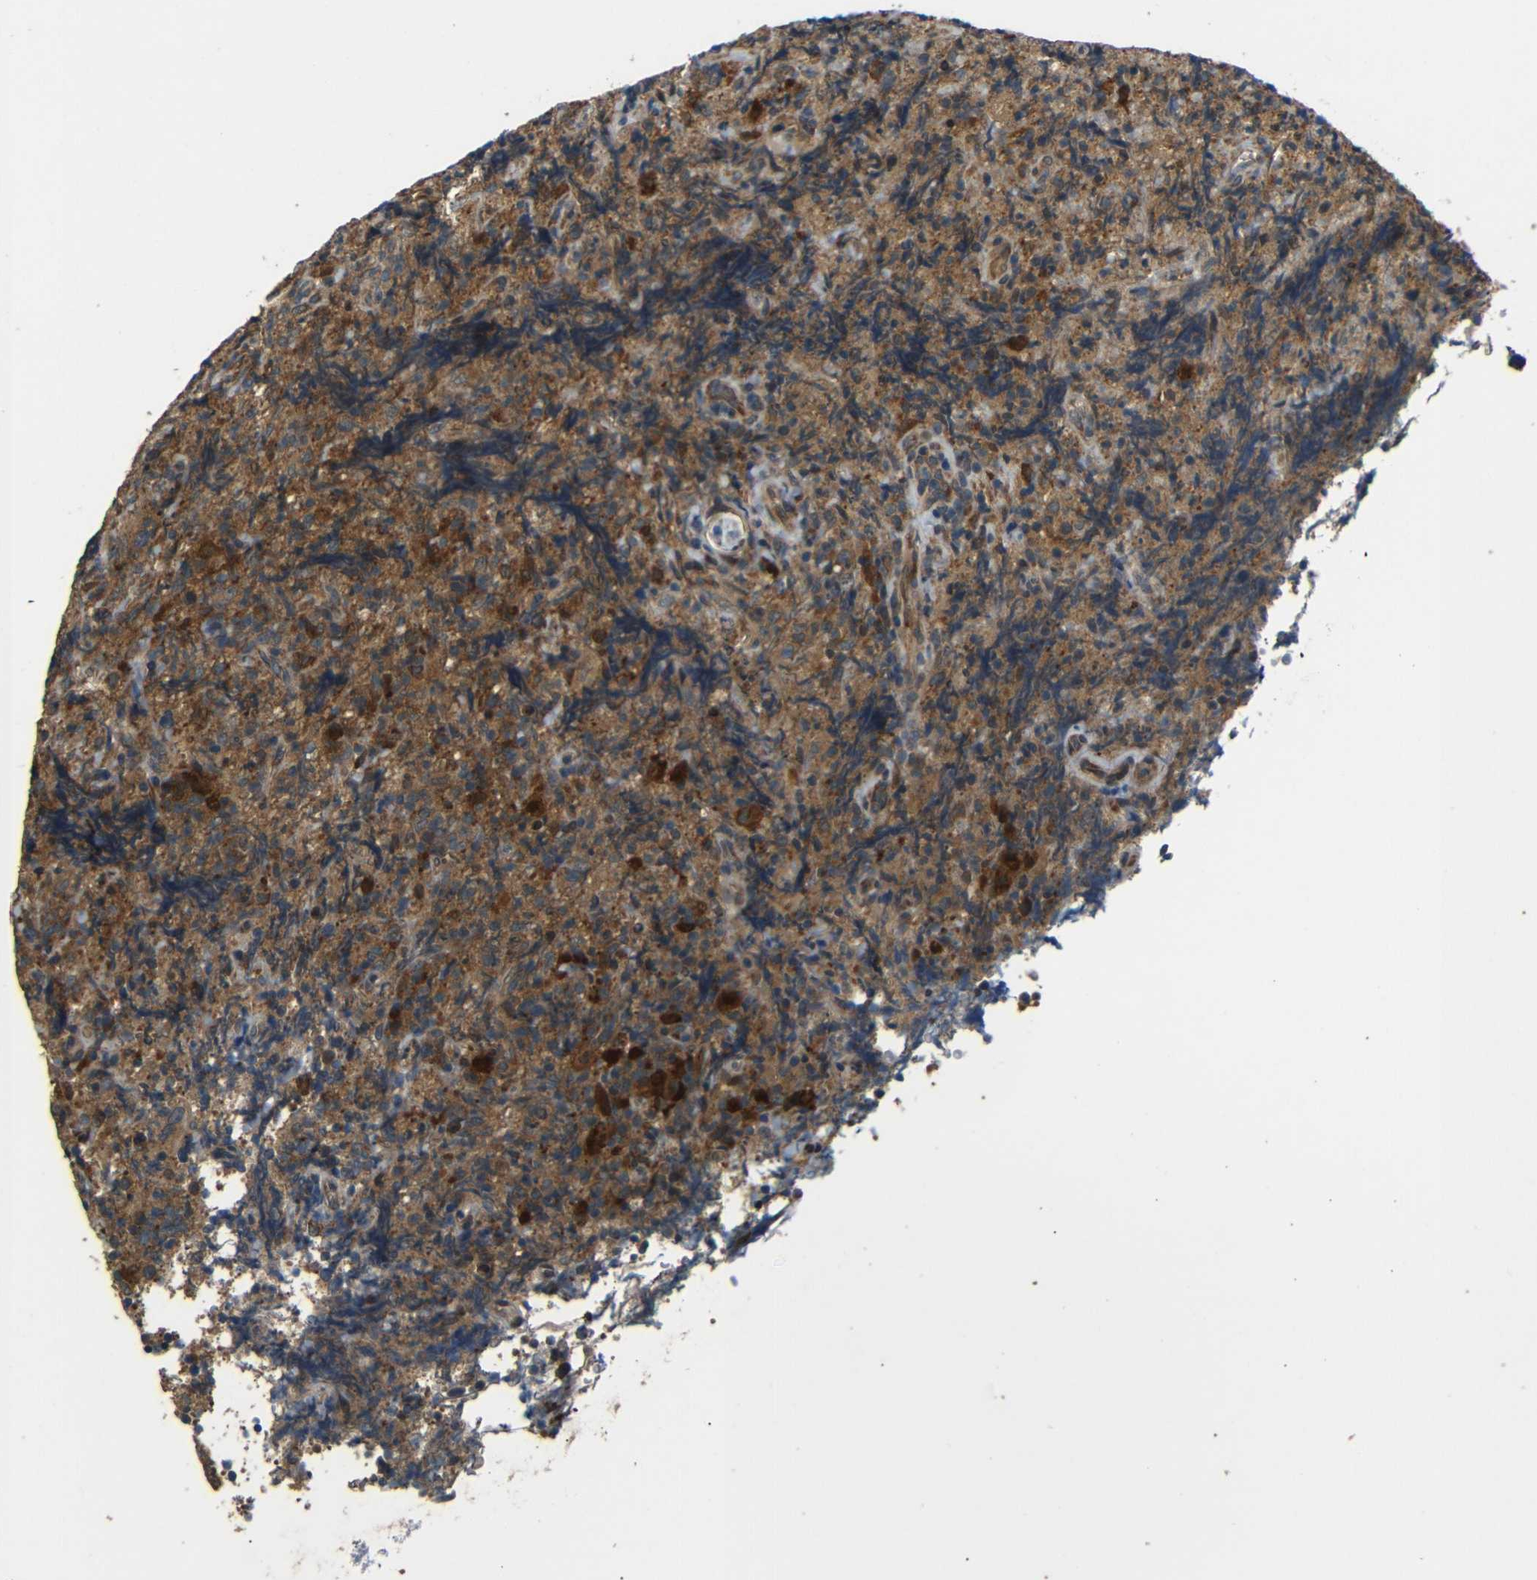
{"staining": {"intensity": "moderate", "quantity": ">75%", "location": "cytoplasmic/membranous"}, "tissue": "lymphoma", "cell_type": "Tumor cells", "image_type": "cancer", "snomed": [{"axis": "morphology", "description": "Malignant lymphoma, non-Hodgkin's type, High grade"}, {"axis": "topography", "description": "Tonsil"}], "caption": "A micrograph of lymphoma stained for a protein shows moderate cytoplasmic/membranous brown staining in tumor cells. The protein is stained brown, and the nuclei are stained in blue (DAB IHC with brightfield microscopy, high magnification).", "gene": "EPHB2", "patient": {"sex": "female", "age": 36}}